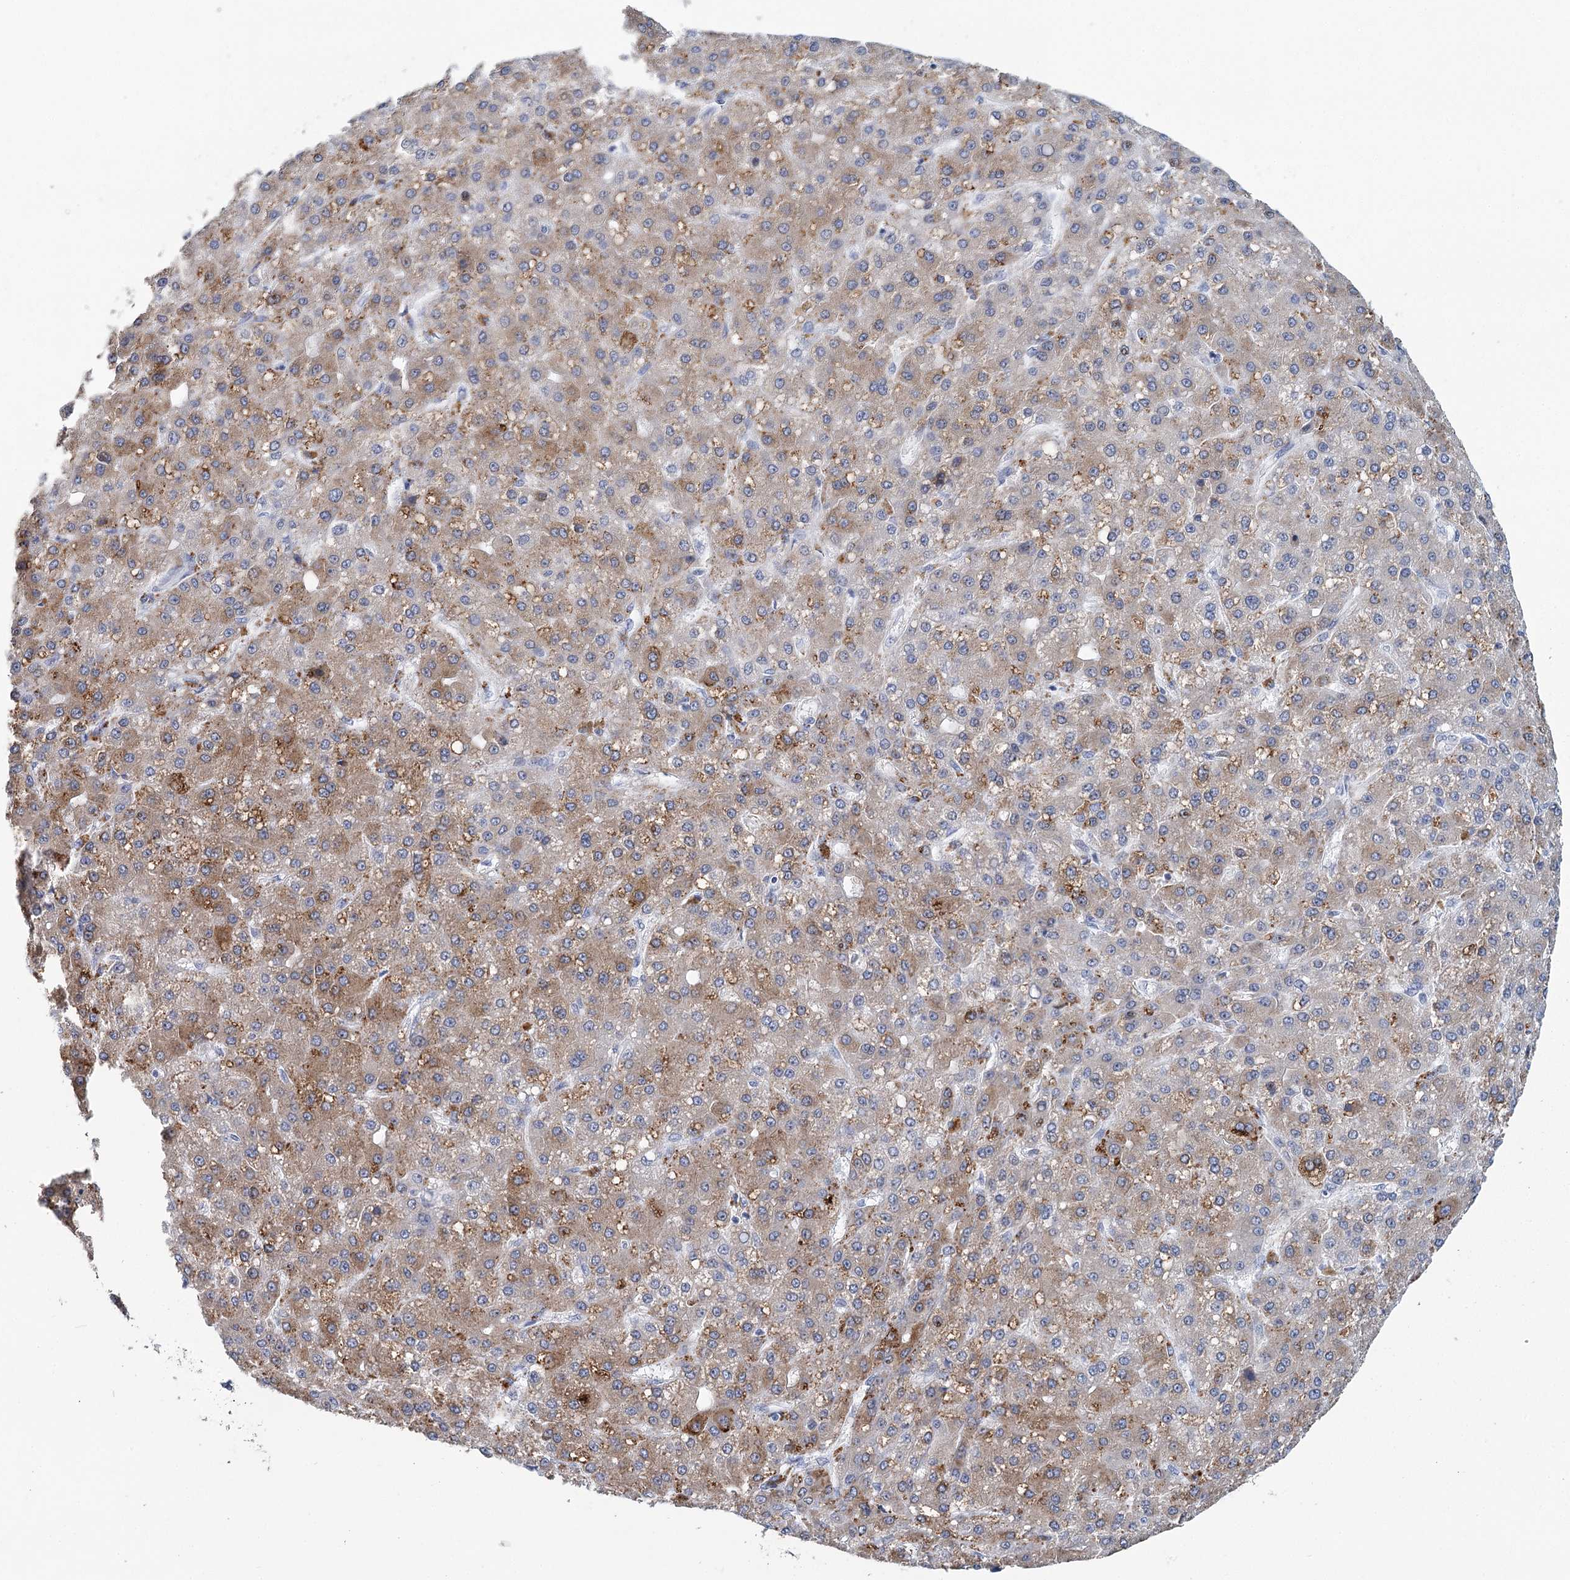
{"staining": {"intensity": "moderate", "quantity": "25%-75%", "location": "cytoplasmic/membranous"}, "tissue": "liver cancer", "cell_type": "Tumor cells", "image_type": "cancer", "snomed": [{"axis": "morphology", "description": "Carcinoma, Hepatocellular, NOS"}, {"axis": "topography", "description": "Liver"}], "caption": "Approximately 25%-75% of tumor cells in human liver cancer (hepatocellular carcinoma) demonstrate moderate cytoplasmic/membranous protein staining as visualized by brown immunohistochemical staining.", "gene": "METTL7B", "patient": {"sex": "male", "age": 67}}